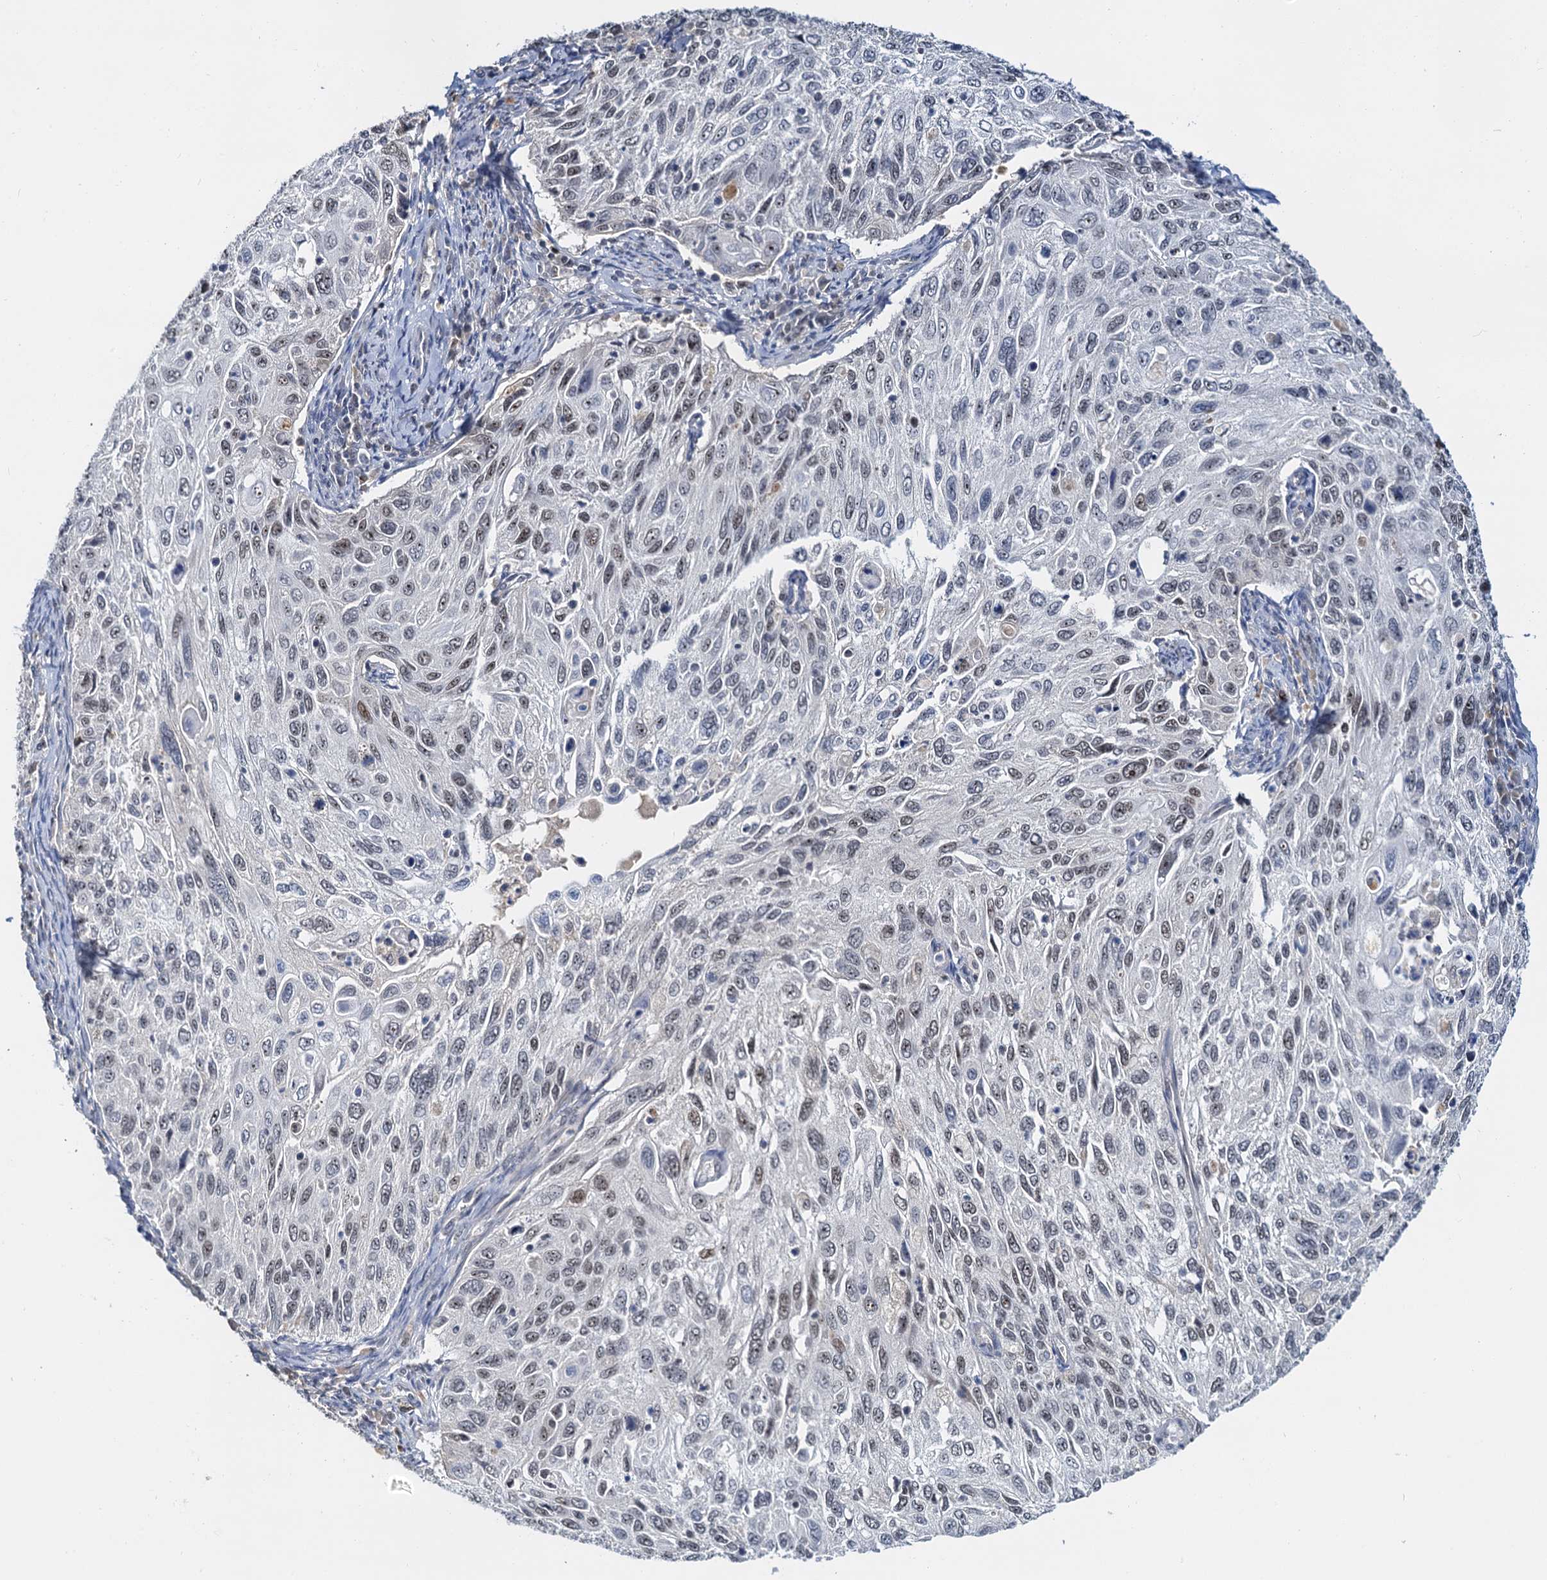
{"staining": {"intensity": "weak", "quantity": ">75%", "location": "nuclear"}, "tissue": "cervical cancer", "cell_type": "Tumor cells", "image_type": "cancer", "snomed": [{"axis": "morphology", "description": "Squamous cell carcinoma, NOS"}, {"axis": "topography", "description": "Cervix"}], "caption": "High-power microscopy captured an immunohistochemistry (IHC) micrograph of cervical cancer, revealing weak nuclear expression in approximately >75% of tumor cells.", "gene": "NOP2", "patient": {"sex": "female", "age": 70}}